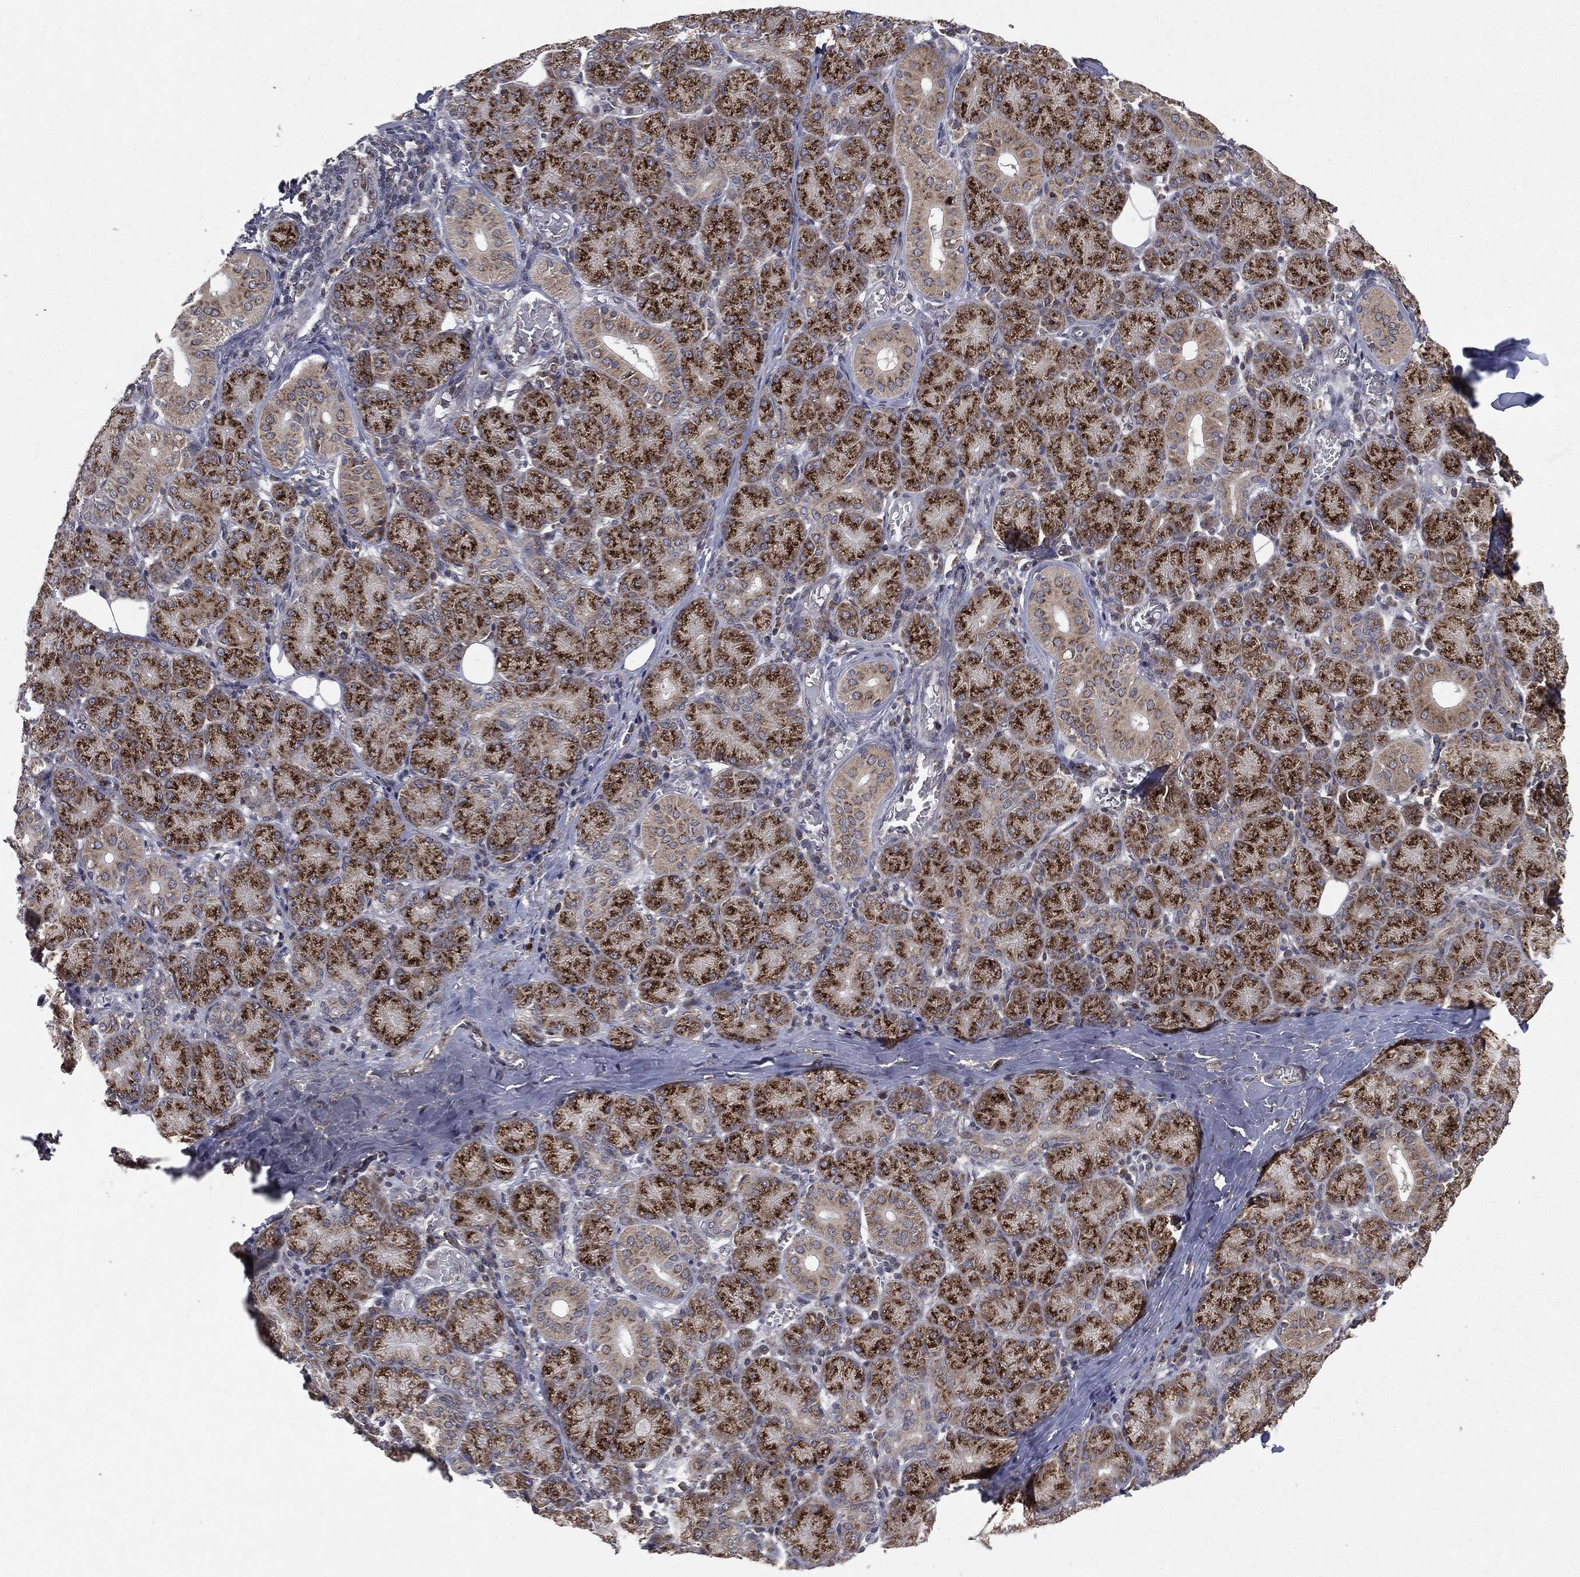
{"staining": {"intensity": "strong", "quantity": ">75%", "location": "cytoplasmic/membranous"}, "tissue": "salivary gland", "cell_type": "Glandular cells", "image_type": "normal", "snomed": [{"axis": "morphology", "description": "Normal tissue, NOS"}, {"axis": "topography", "description": "Salivary gland"}, {"axis": "topography", "description": "Peripheral nerve tissue"}], "caption": "Immunohistochemical staining of benign human salivary gland displays high levels of strong cytoplasmic/membranous expression in about >75% of glandular cells.", "gene": "PLPPR2", "patient": {"sex": "female", "age": 24}}